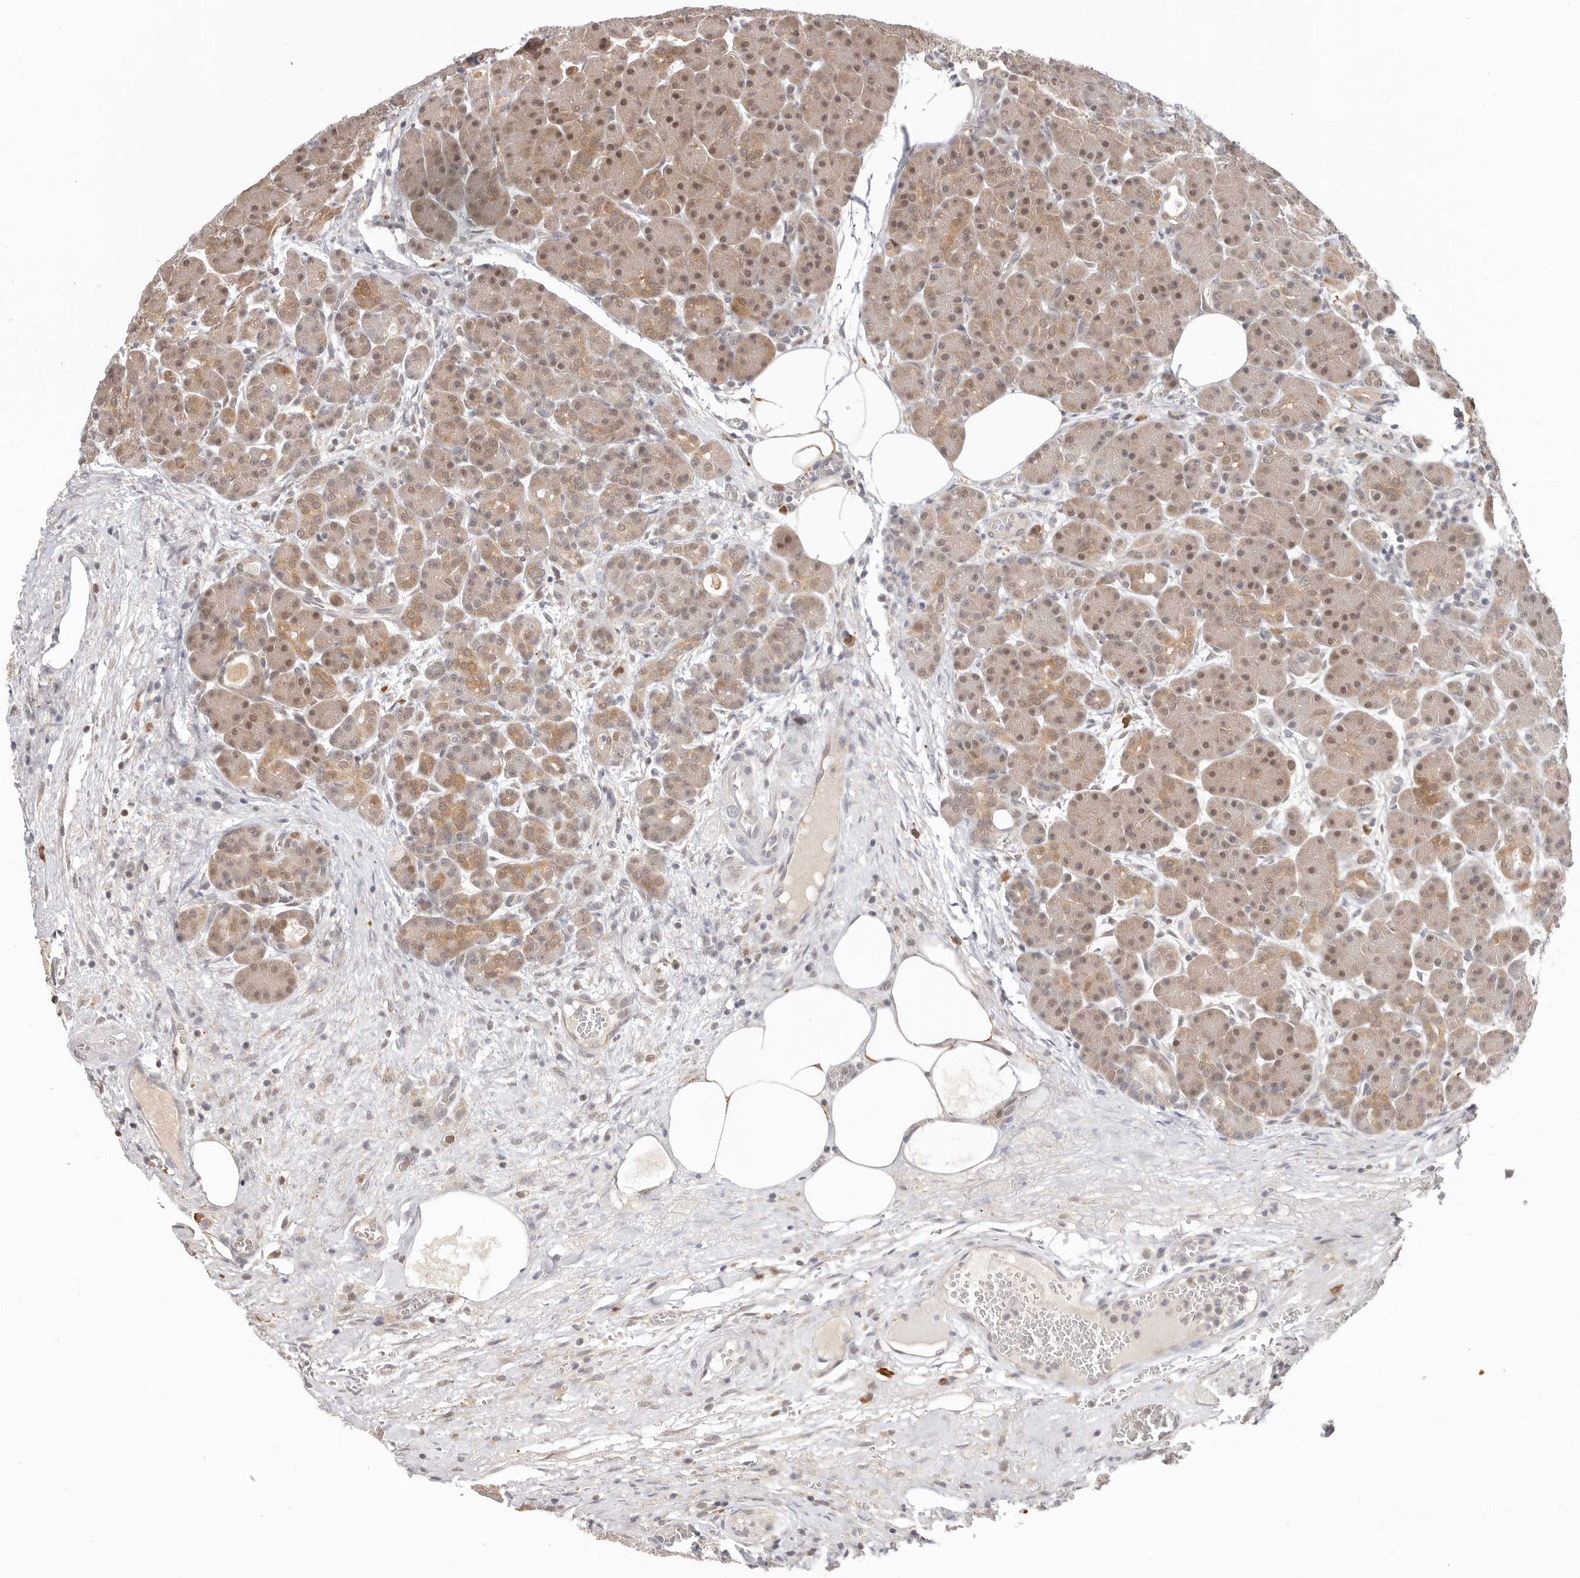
{"staining": {"intensity": "moderate", "quantity": ">75%", "location": "cytoplasmic/membranous,nuclear"}, "tissue": "pancreas", "cell_type": "Exocrine glandular cells", "image_type": "normal", "snomed": [{"axis": "morphology", "description": "Normal tissue, NOS"}, {"axis": "topography", "description": "Pancreas"}], "caption": "An IHC image of benign tissue is shown. Protein staining in brown highlights moderate cytoplasmic/membranous,nuclear positivity in pancreas within exocrine glandular cells. The staining was performed using DAB to visualize the protein expression in brown, while the nuclei were stained in blue with hematoxylin (Magnification: 20x).", "gene": "LARP7", "patient": {"sex": "male", "age": 63}}